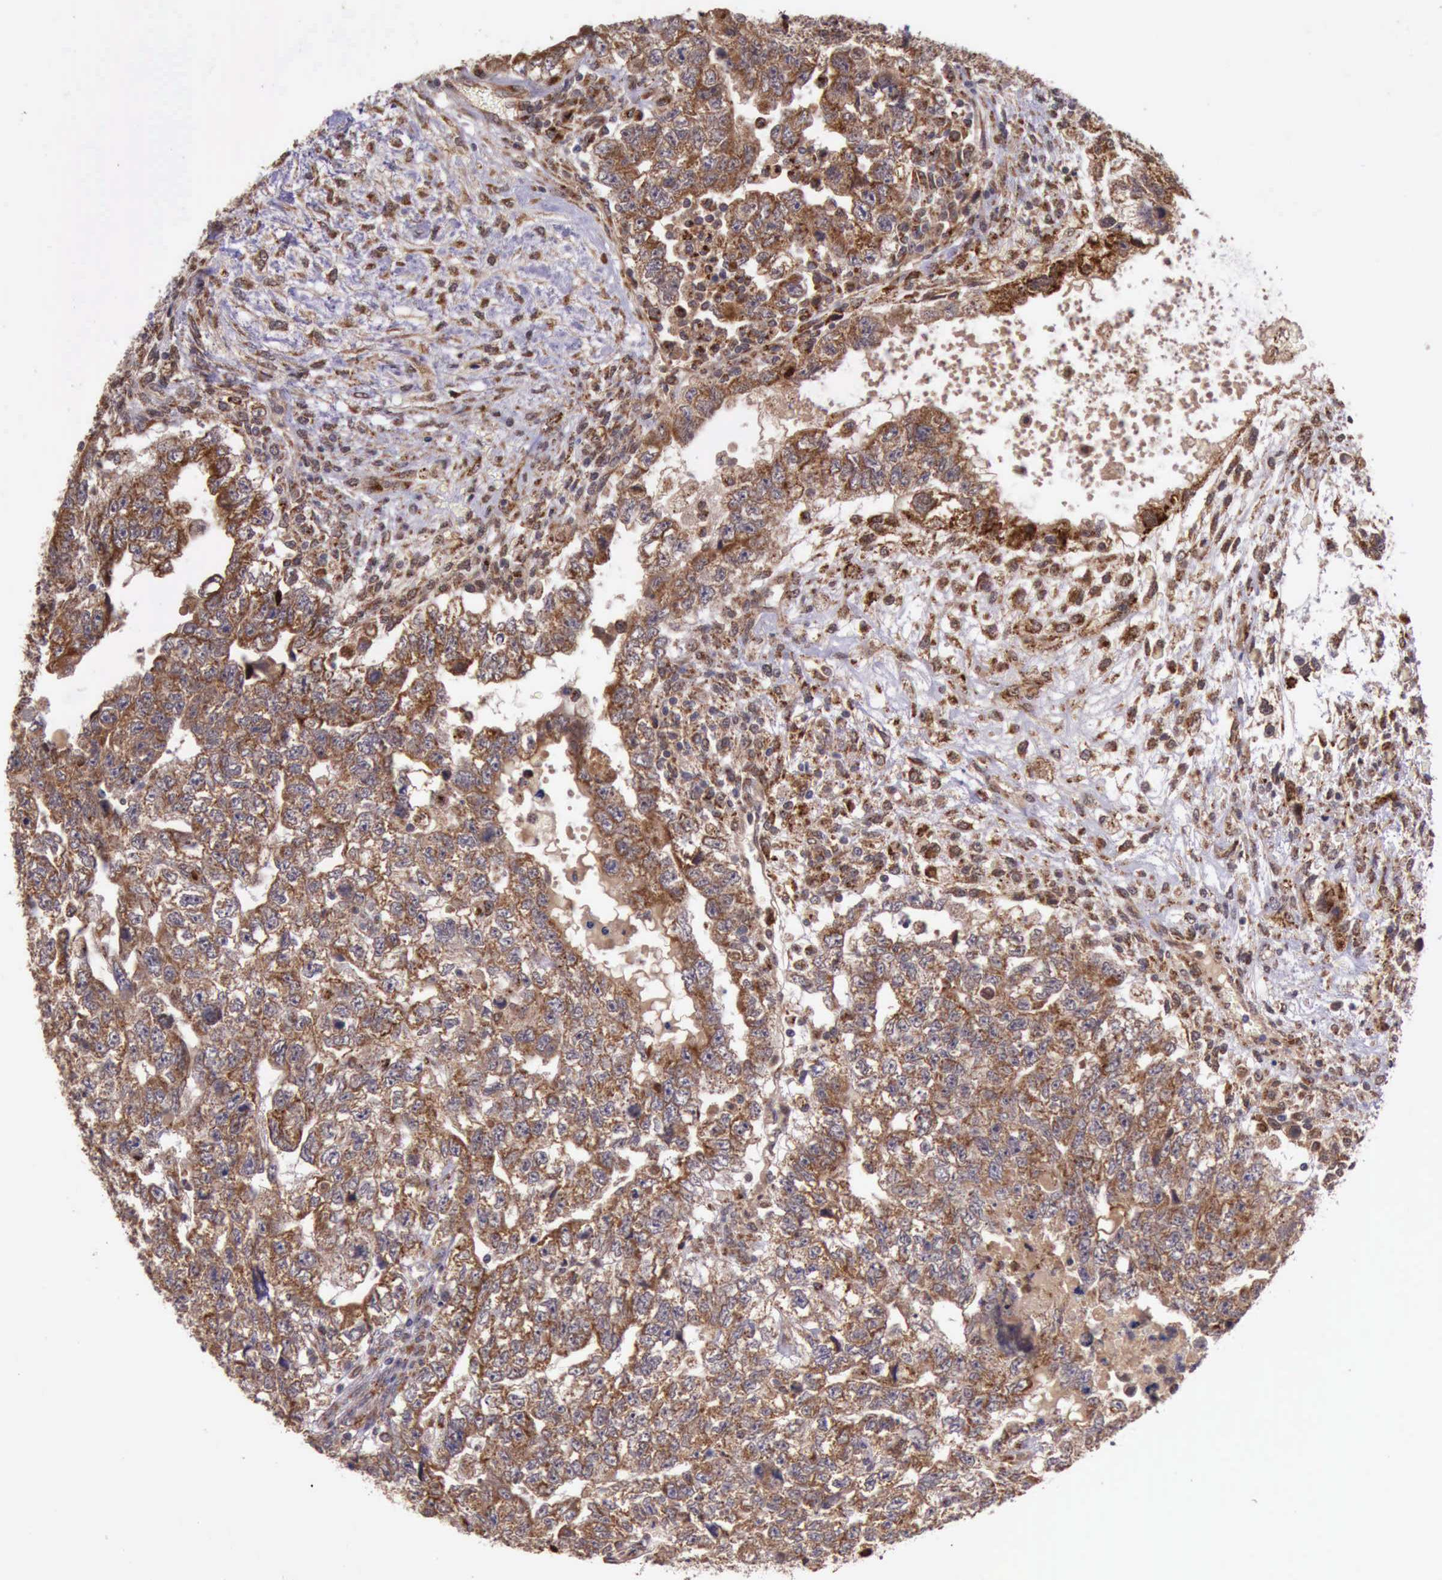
{"staining": {"intensity": "moderate", "quantity": ">75%", "location": "cytoplasmic/membranous"}, "tissue": "testis cancer", "cell_type": "Tumor cells", "image_type": "cancer", "snomed": [{"axis": "morphology", "description": "Carcinoma, Embryonal, NOS"}, {"axis": "topography", "description": "Testis"}], "caption": "Testis embryonal carcinoma stained for a protein (brown) demonstrates moderate cytoplasmic/membranous positive expression in about >75% of tumor cells.", "gene": "ARMCX3", "patient": {"sex": "male", "age": 36}}